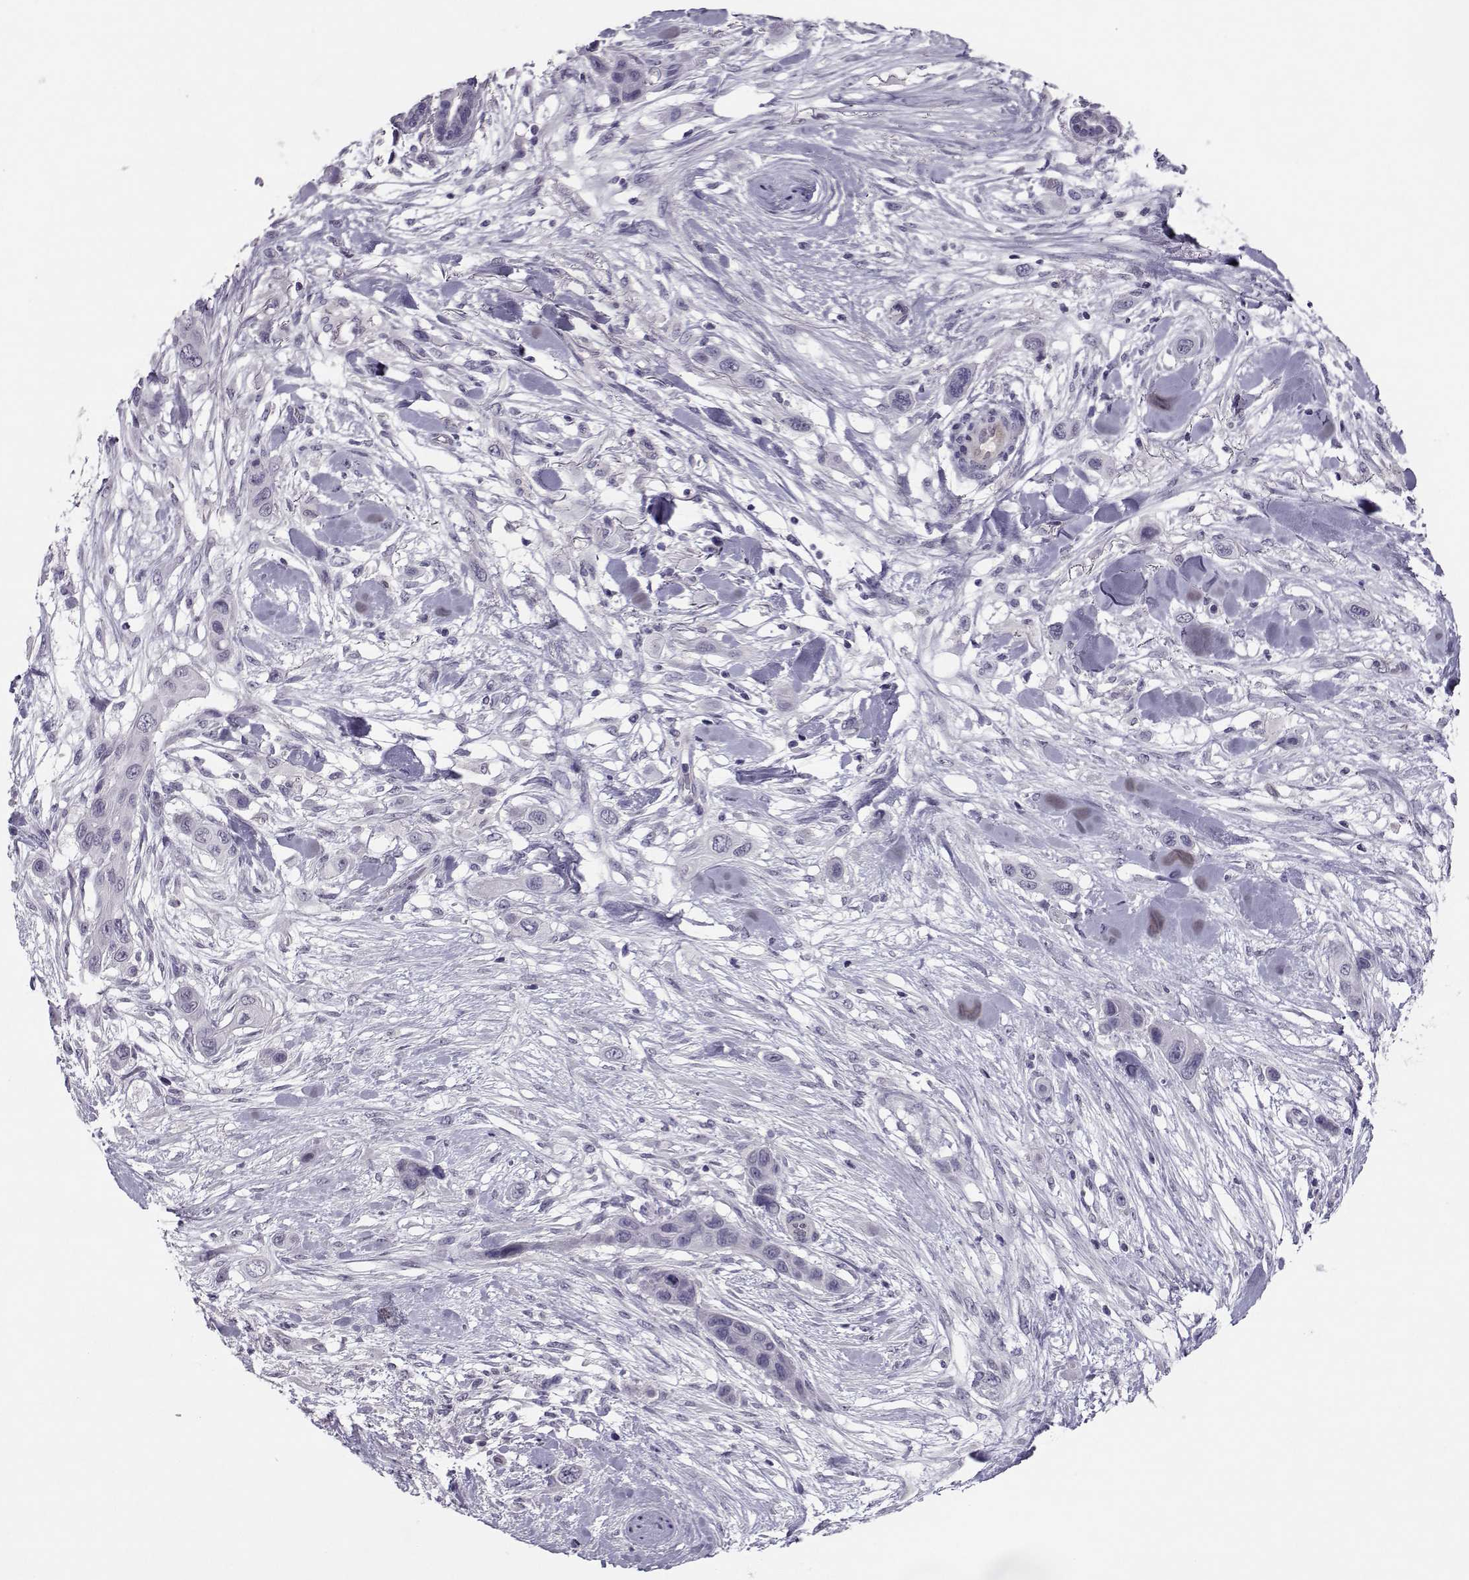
{"staining": {"intensity": "negative", "quantity": "none", "location": "none"}, "tissue": "skin cancer", "cell_type": "Tumor cells", "image_type": "cancer", "snomed": [{"axis": "morphology", "description": "Squamous cell carcinoma, NOS"}, {"axis": "topography", "description": "Skin"}], "caption": "DAB (3,3'-diaminobenzidine) immunohistochemical staining of squamous cell carcinoma (skin) exhibits no significant staining in tumor cells.", "gene": "ASRGL1", "patient": {"sex": "male", "age": 79}}